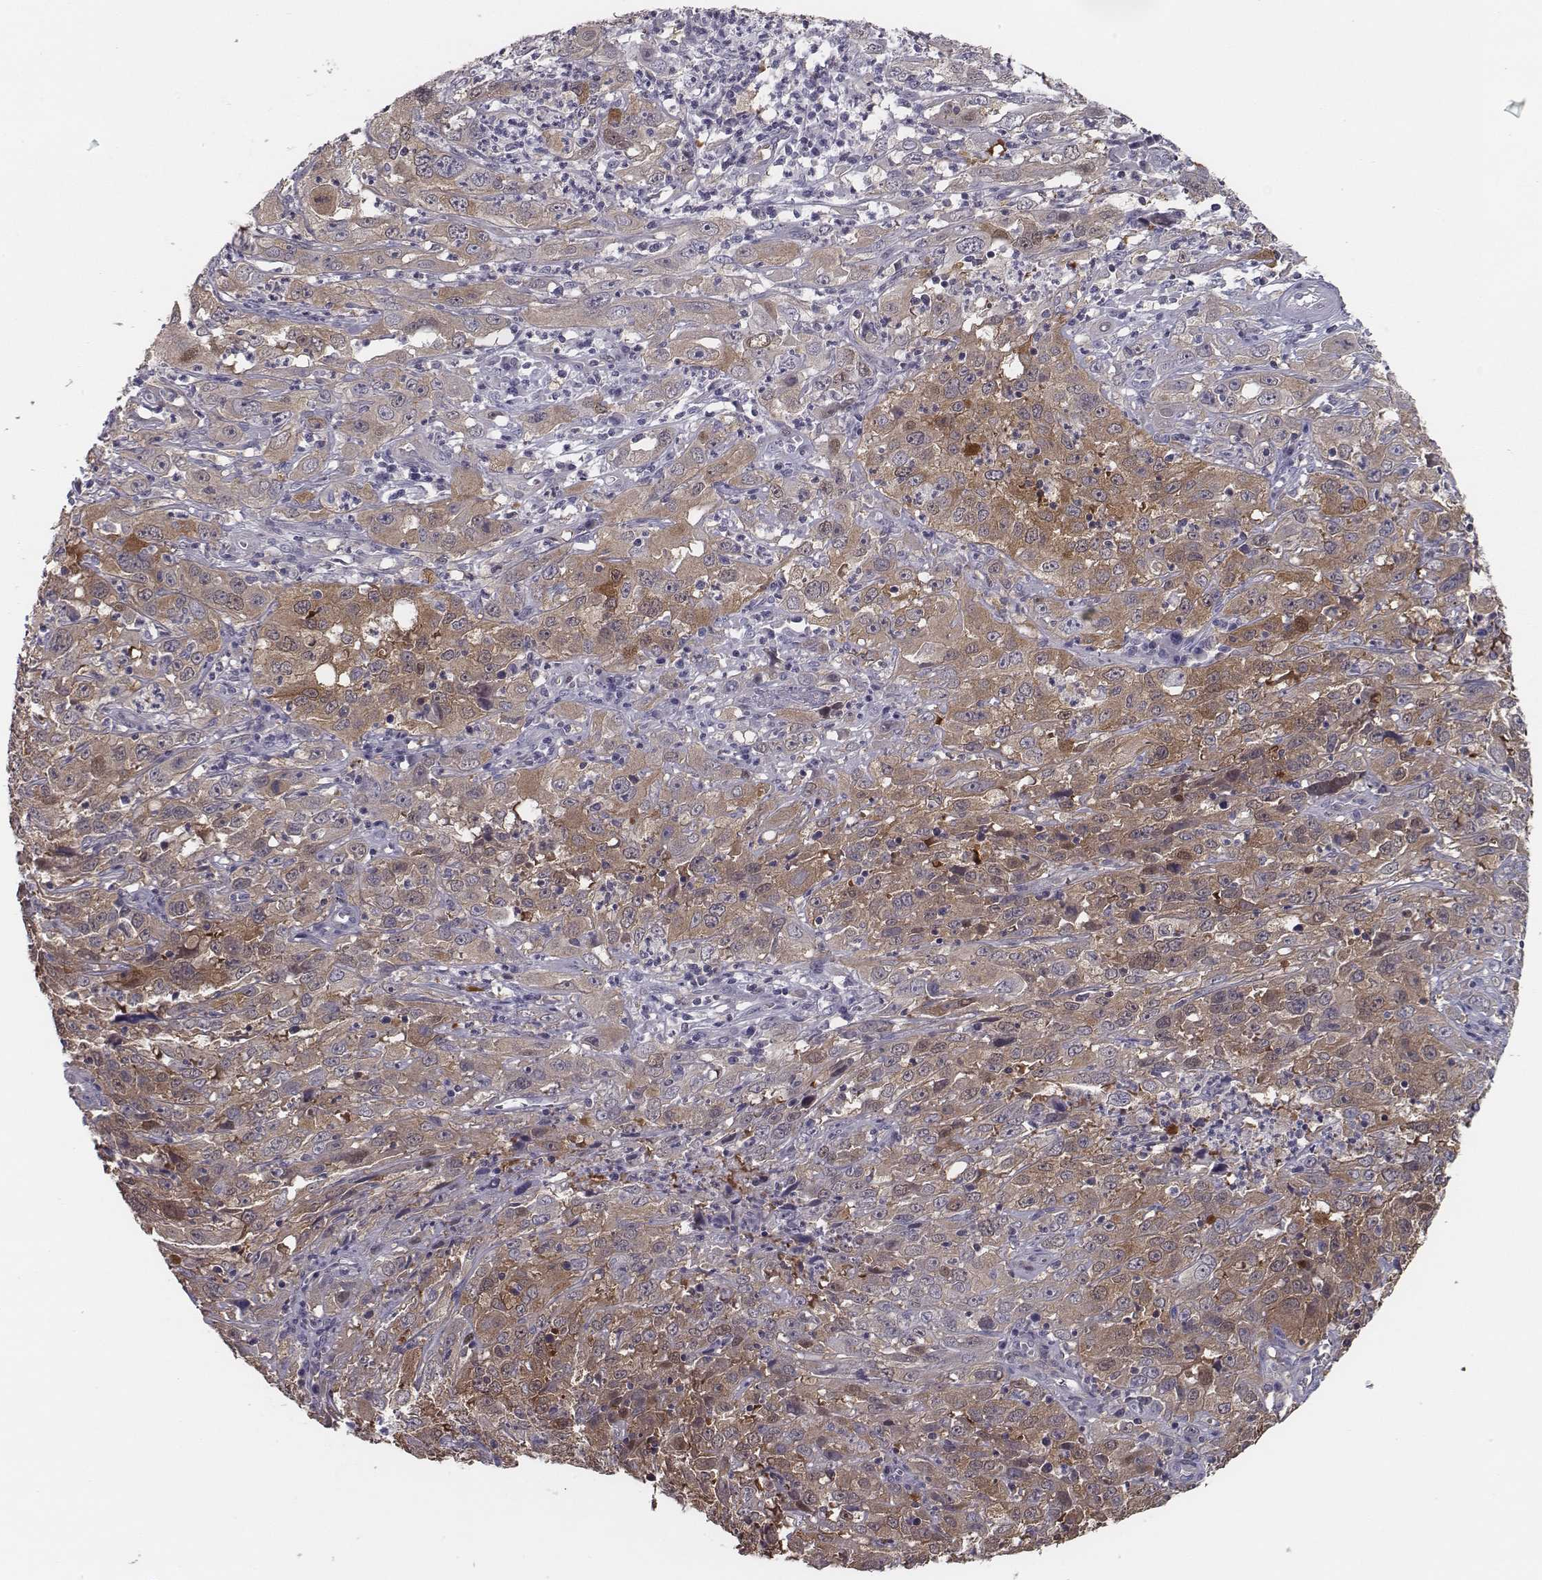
{"staining": {"intensity": "weak", "quantity": ">75%", "location": "cytoplasmic/membranous"}, "tissue": "cervical cancer", "cell_type": "Tumor cells", "image_type": "cancer", "snomed": [{"axis": "morphology", "description": "Squamous cell carcinoma, NOS"}, {"axis": "topography", "description": "Cervix"}], "caption": "The image demonstrates staining of cervical cancer (squamous cell carcinoma), revealing weak cytoplasmic/membranous protein positivity (brown color) within tumor cells.", "gene": "ISYNA1", "patient": {"sex": "female", "age": 32}}